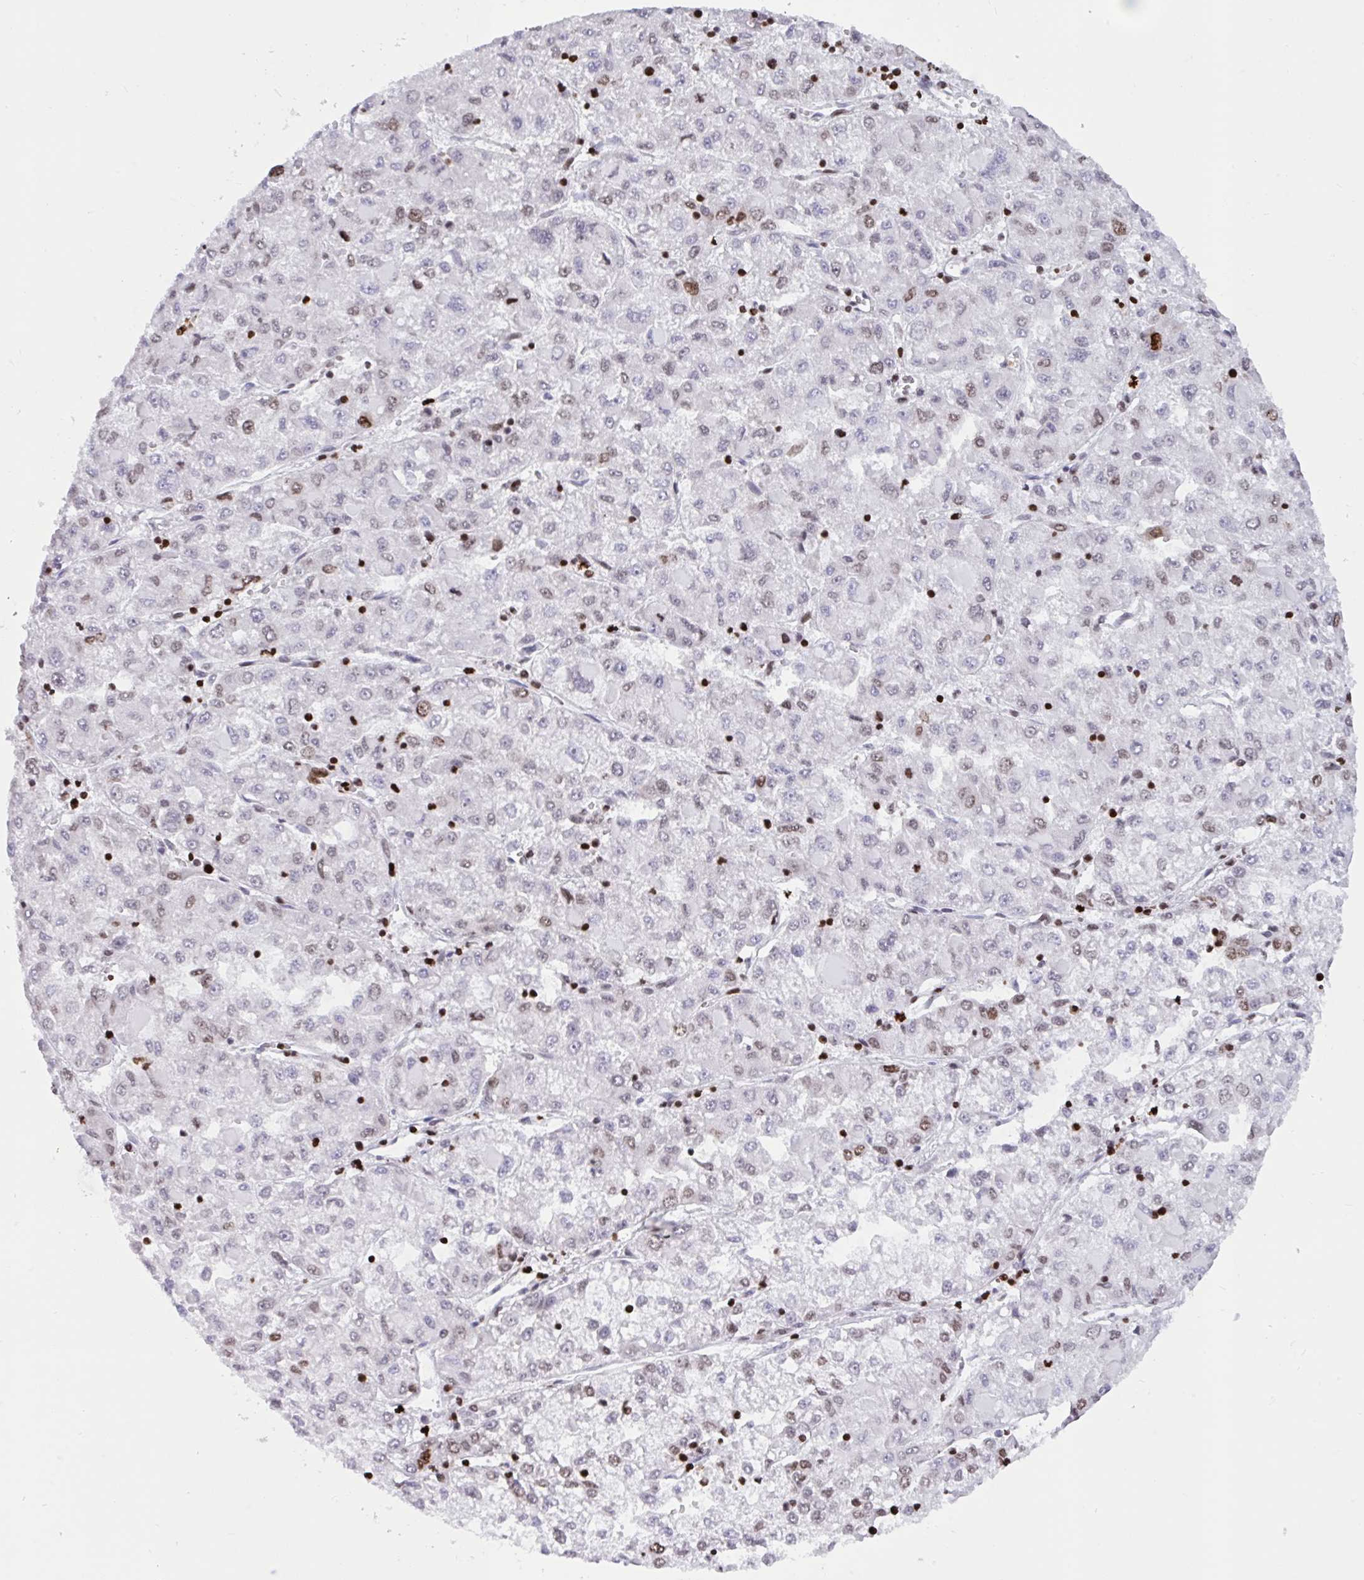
{"staining": {"intensity": "weak", "quantity": "<25%", "location": "nuclear"}, "tissue": "liver cancer", "cell_type": "Tumor cells", "image_type": "cancer", "snomed": [{"axis": "morphology", "description": "Carcinoma, Hepatocellular, NOS"}, {"axis": "topography", "description": "Liver"}], "caption": "Photomicrograph shows no significant protein expression in tumor cells of liver cancer. (DAB (3,3'-diaminobenzidine) immunohistochemistry (IHC) with hematoxylin counter stain).", "gene": "HMGB2", "patient": {"sex": "male", "age": 40}}